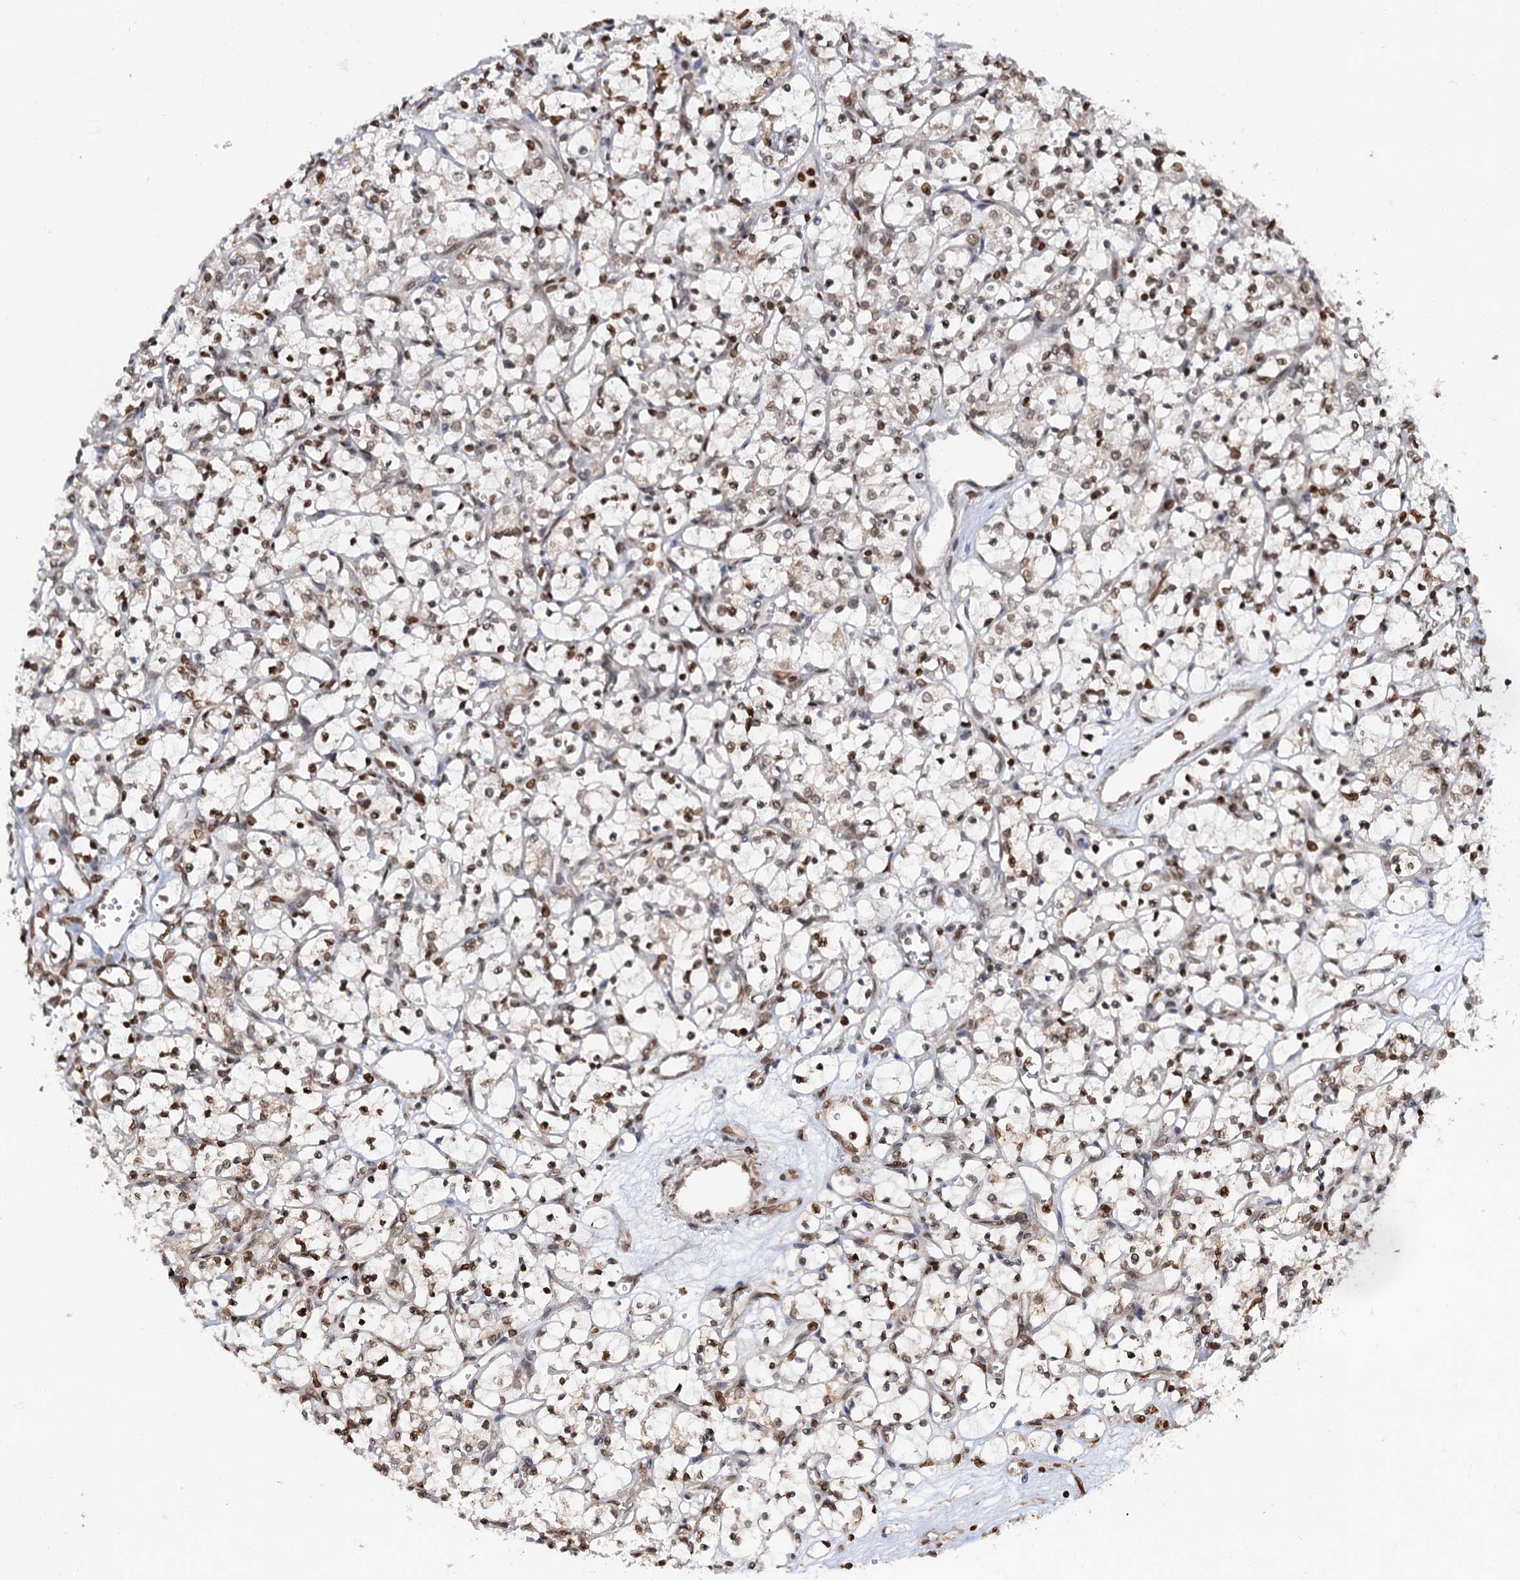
{"staining": {"intensity": "moderate", "quantity": ">75%", "location": "nuclear"}, "tissue": "renal cancer", "cell_type": "Tumor cells", "image_type": "cancer", "snomed": [{"axis": "morphology", "description": "Adenocarcinoma, NOS"}, {"axis": "topography", "description": "Kidney"}], "caption": "The micrograph demonstrates a brown stain indicating the presence of a protein in the nuclear of tumor cells in renal cancer (adenocarcinoma).", "gene": "ZC3H13", "patient": {"sex": "female", "age": 69}}